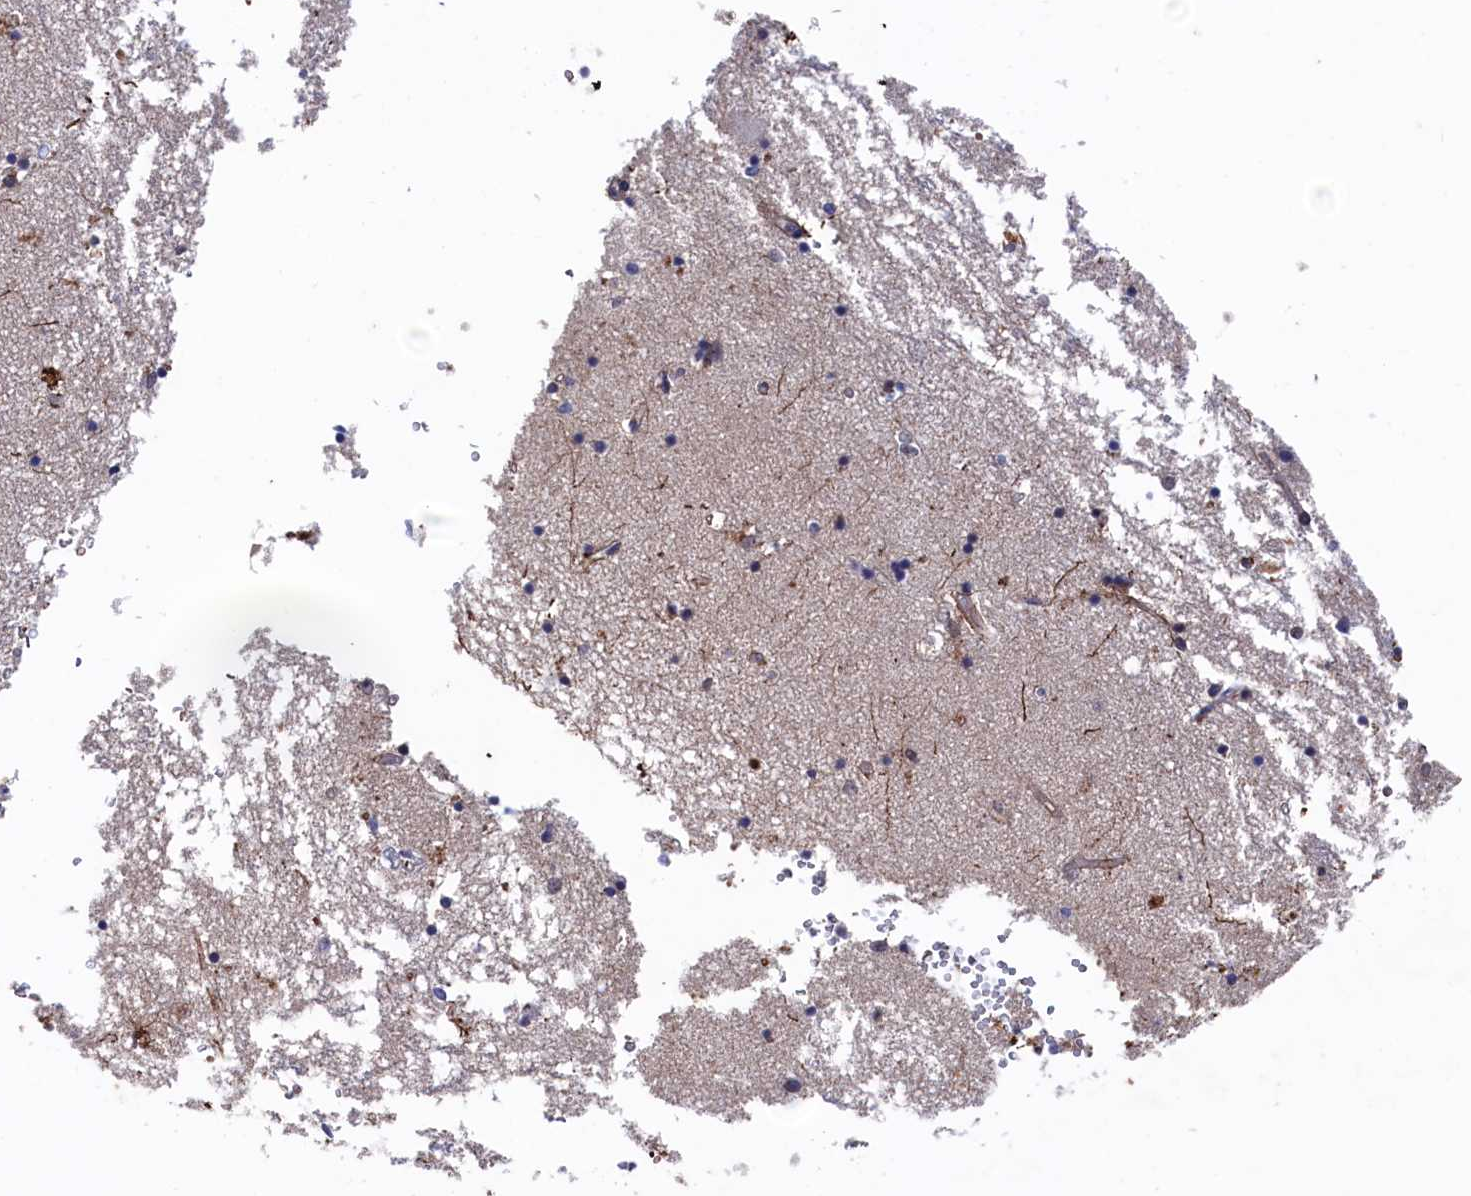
{"staining": {"intensity": "weak", "quantity": "<25%", "location": "cytoplasmic/membranous"}, "tissue": "hippocampus", "cell_type": "Glial cells", "image_type": "normal", "snomed": [{"axis": "morphology", "description": "Normal tissue, NOS"}, {"axis": "topography", "description": "Hippocampus"}], "caption": "Glial cells are negative for protein expression in normal human hippocampus. (Brightfield microscopy of DAB (3,3'-diaminobenzidine) immunohistochemistry (IHC) at high magnification).", "gene": "RNH1", "patient": {"sex": "male", "age": 70}}